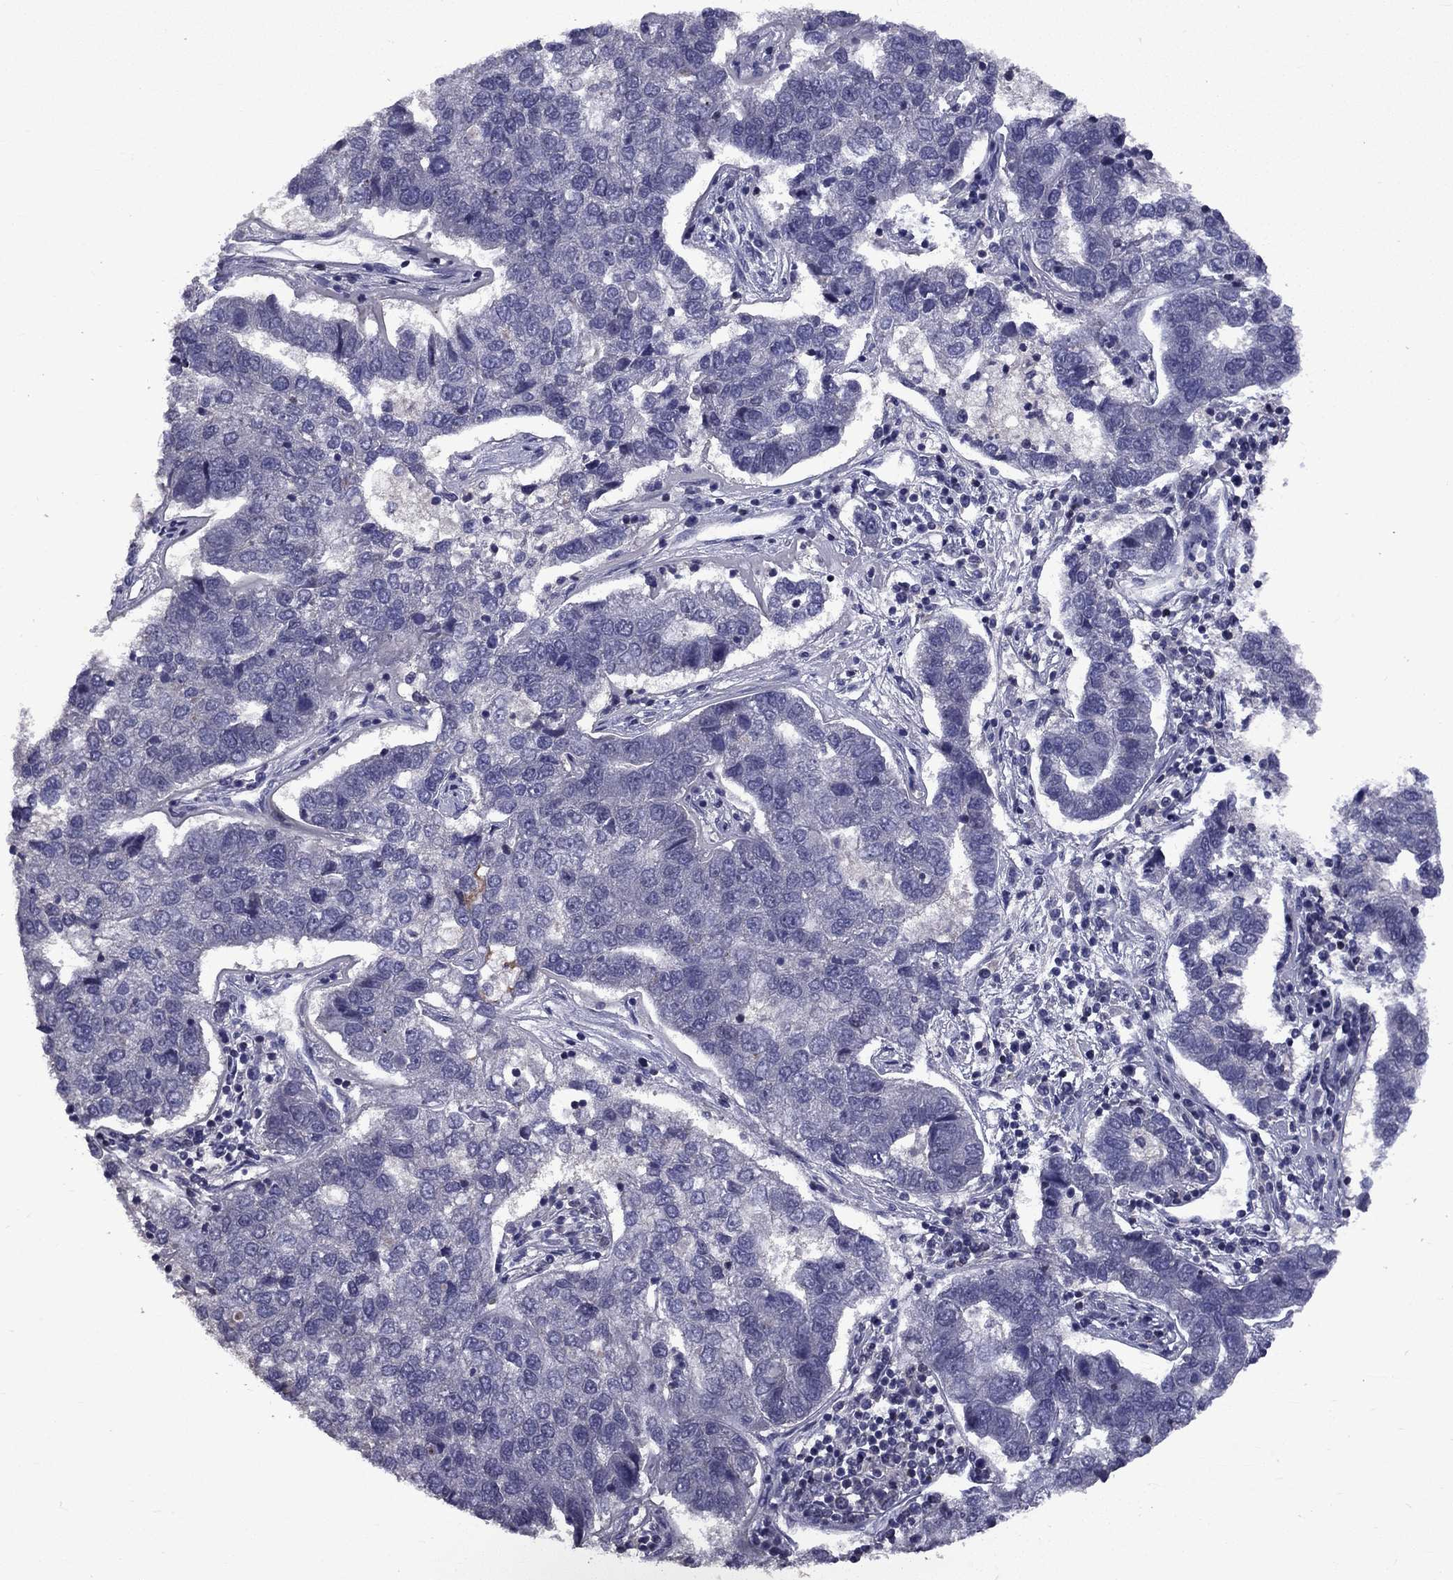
{"staining": {"intensity": "negative", "quantity": "none", "location": "none"}, "tissue": "pancreatic cancer", "cell_type": "Tumor cells", "image_type": "cancer", "snomed": [{"axis": "morphology", "description": "Adenocarcinoma, NOS"}, {"axis": "topography", "description": "Pancreas"}], "caption": "Micrograph shows no significant protein positivity in tumor cells of pancreatic adenocarcinoma.", "gene": "SNTA1", "patient": {"sex": "female", "age": 61}}